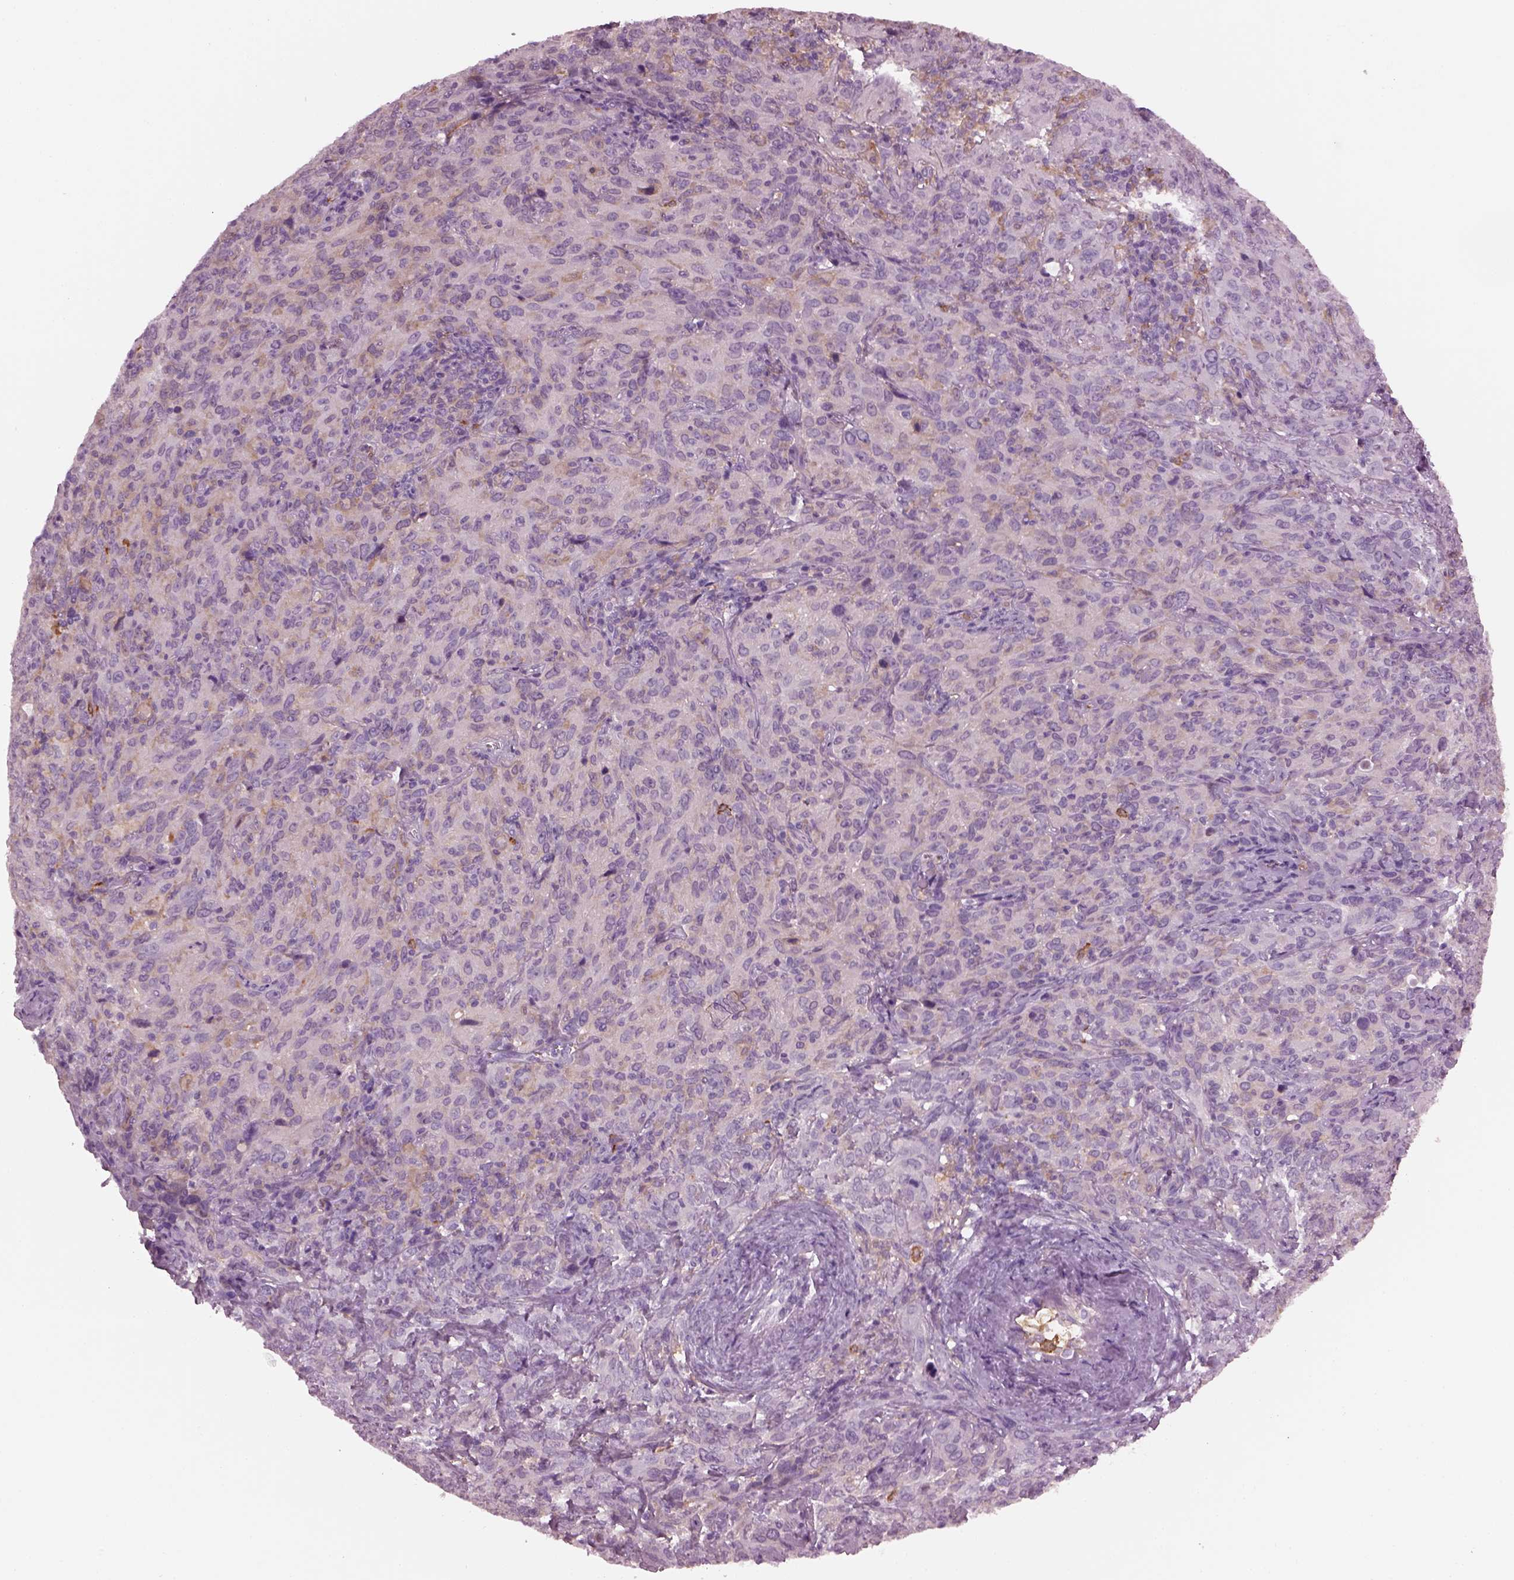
{"staining": {"intensity": "negative", "quantity": "none", "location": "none"}, "tissue": "cervical cancer", "cell_type": "Tumor cells", "image_type": "cancer", "snomed": [{"axis": "morphology", "description": "Squamous cell carcinoma, NOS"}, {"axis": "topography", "description": "Cervix"}], "caption": "DAB (3,3'-diaminobenzidine) immunohistochemical staining of human squamous cell carcinoma (cervical) displays no significant positivity in tumor cells.", "gene": "SHTN1", "patient": {"sex": "female", "age": 51}}